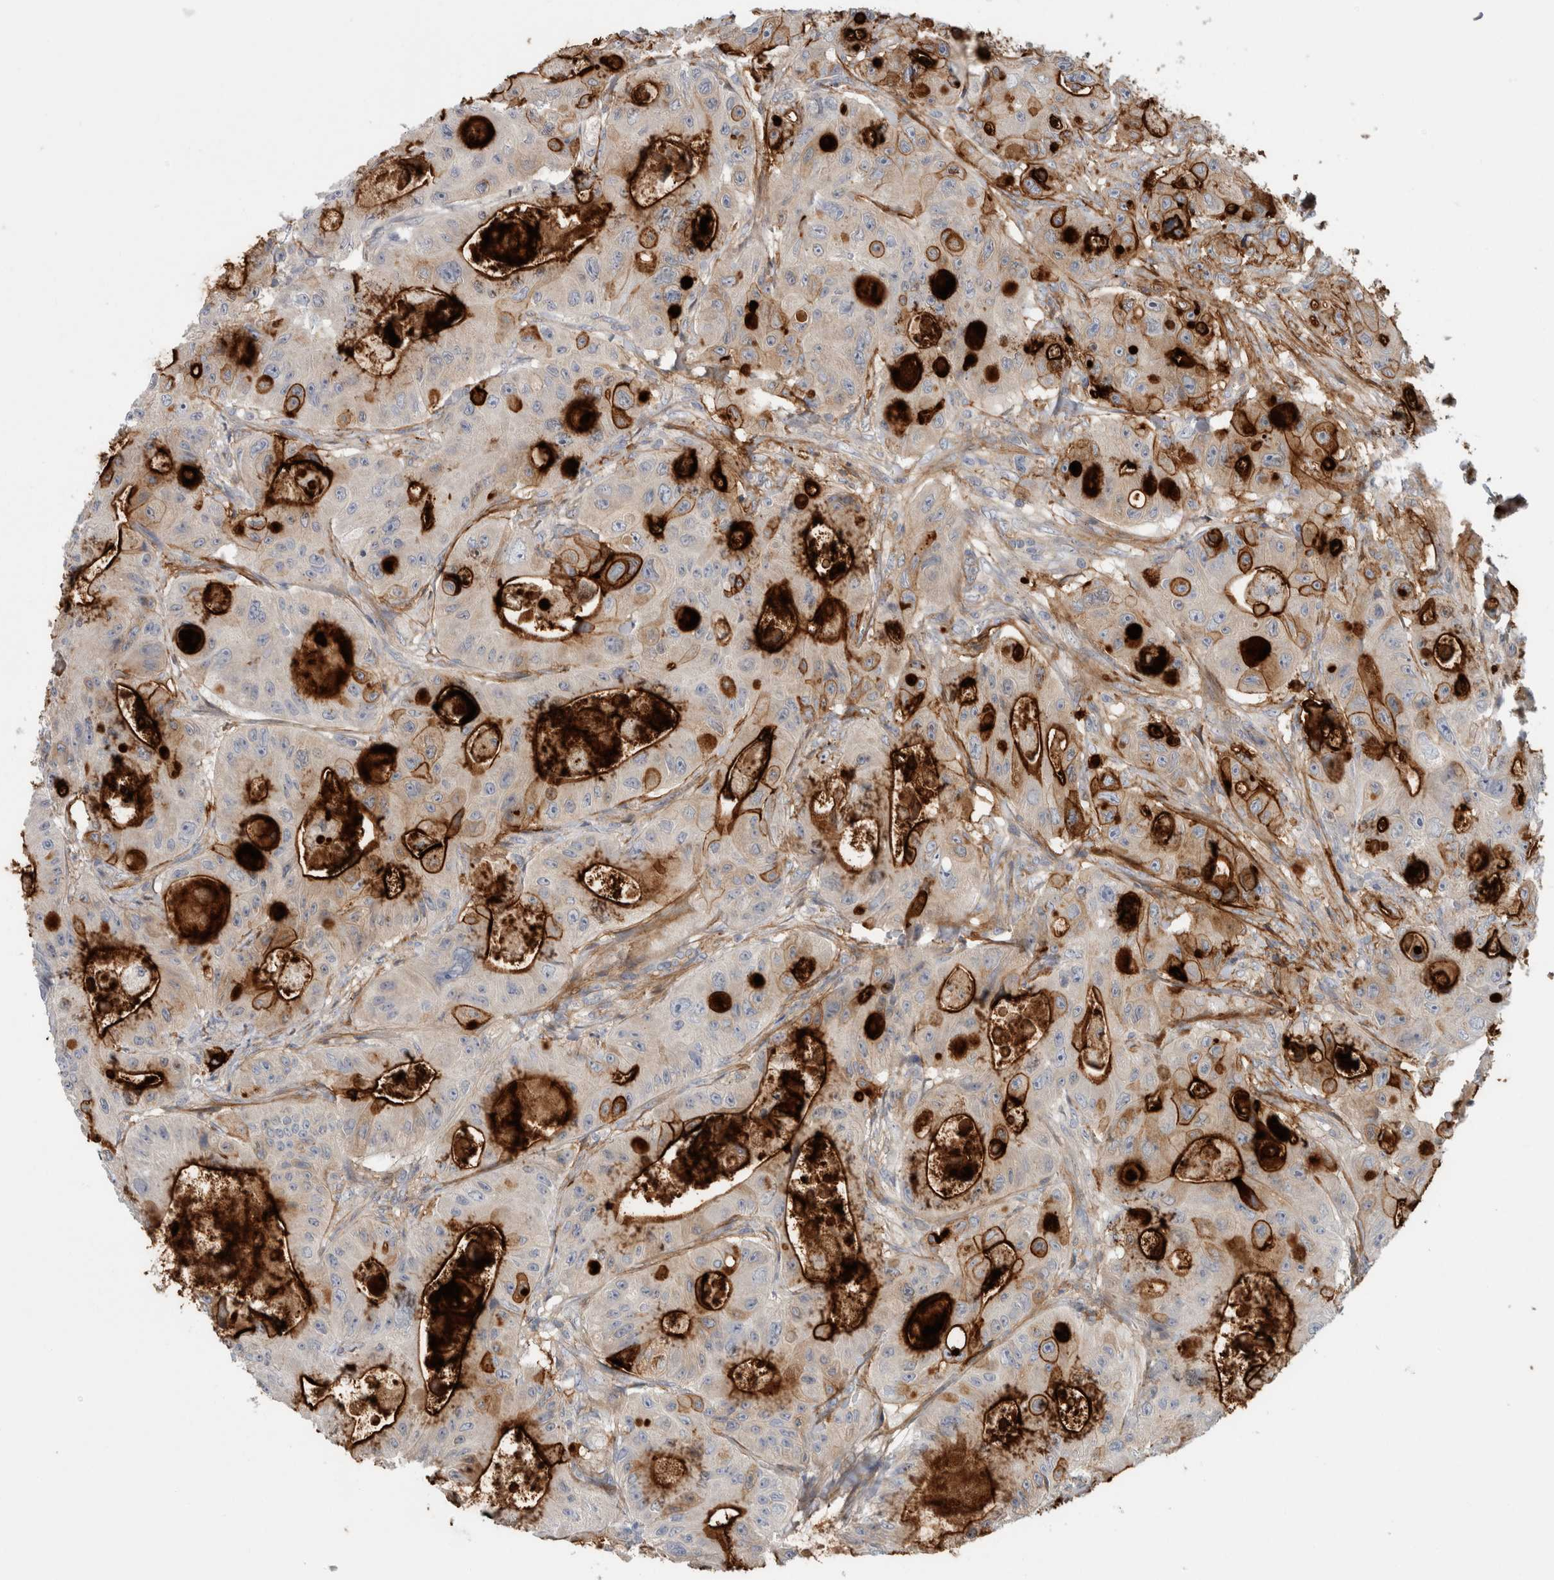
{"staining": {"intensity": "strong", "quantity": "25%-75%", "location": "cytoplasmic/membranous"}, "tissue": "colorectal cancer", "cell_type": "Tumor cells", "image_type": "cancer", "snomed": [{"axis": "morphology", "description": "Adenocarcinoma, NOS"}, {"axis": "topography", "description": "Colon"}], "caption": "Colorectal cancer (adenocarcinoma) was stained to show a protein in brown. There is high levels of strong cytoplasmic/membranous positivity in about 25%-75% of tumor cells.", "gene": "CD55", "patient": {"sex": "female", "age": 46}}